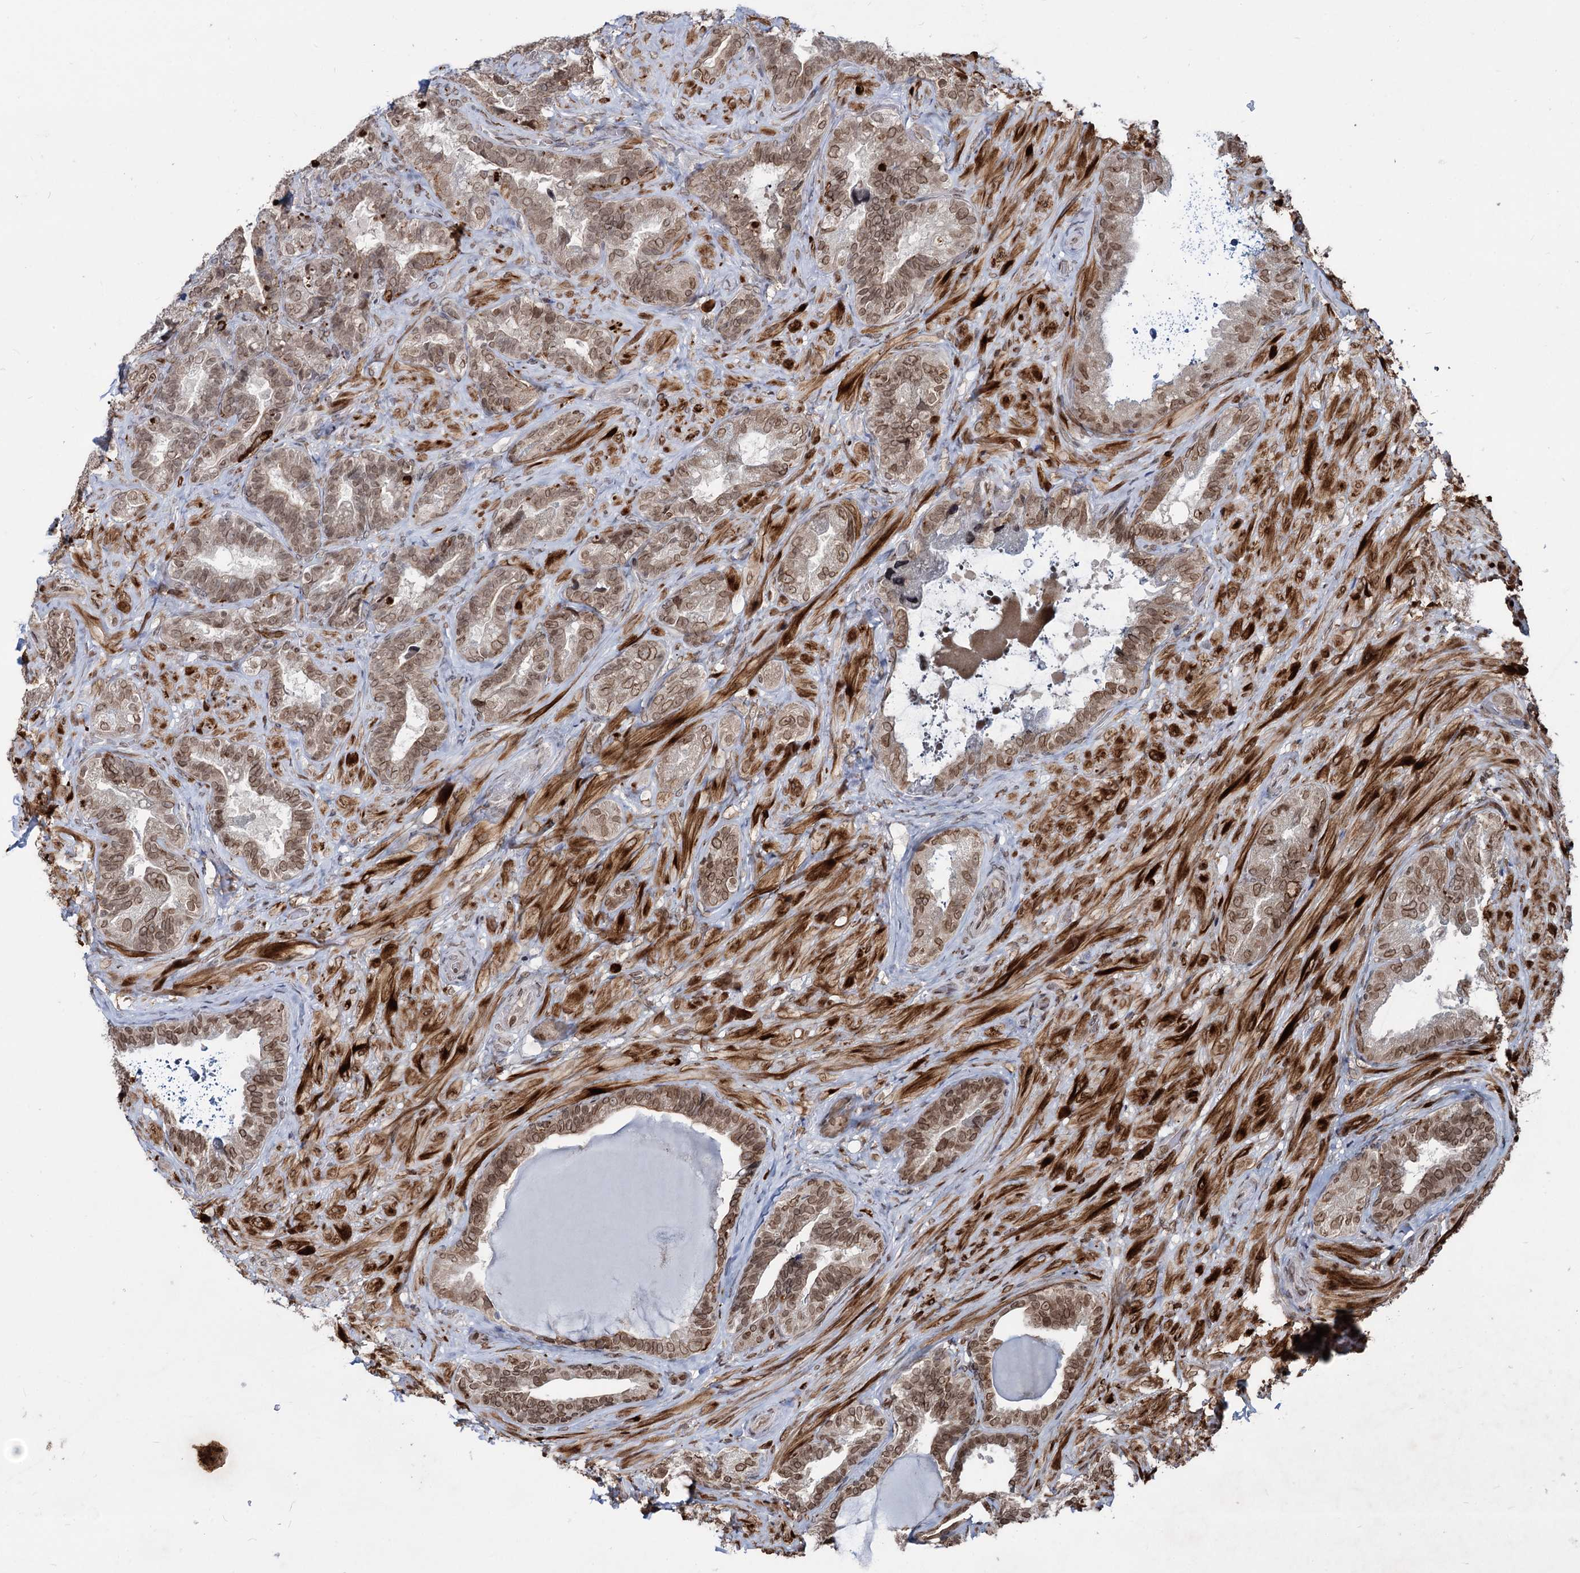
{"staining": {"intensity": "moderate", "quantity": ">75%", "location": "cytoplasmic/membranous,nuclear"}, "tissue": "seminal vesicle", "cell_type": "Glandular cells", "image_type": "normal", "snomed": [{"axis": "morphology", "description": "Normal tissue, NOS"}, {"axis": "topography", "description": "Prostate and seminal vesicle, NOS"}, {"axis": "topography", "description": "Prostate"}, {"axis": "topography", "description": "Seminal veicle"}], "caption": "This micrograph exhibits IHC staining of unremarkable human seminal vesicle, with medium moderate cytoplasmic/membranous,nuclear positivity in about >75% of glandular cells.", "gene": "RNF6", "patient": {"sex": "male", "age": 67}}